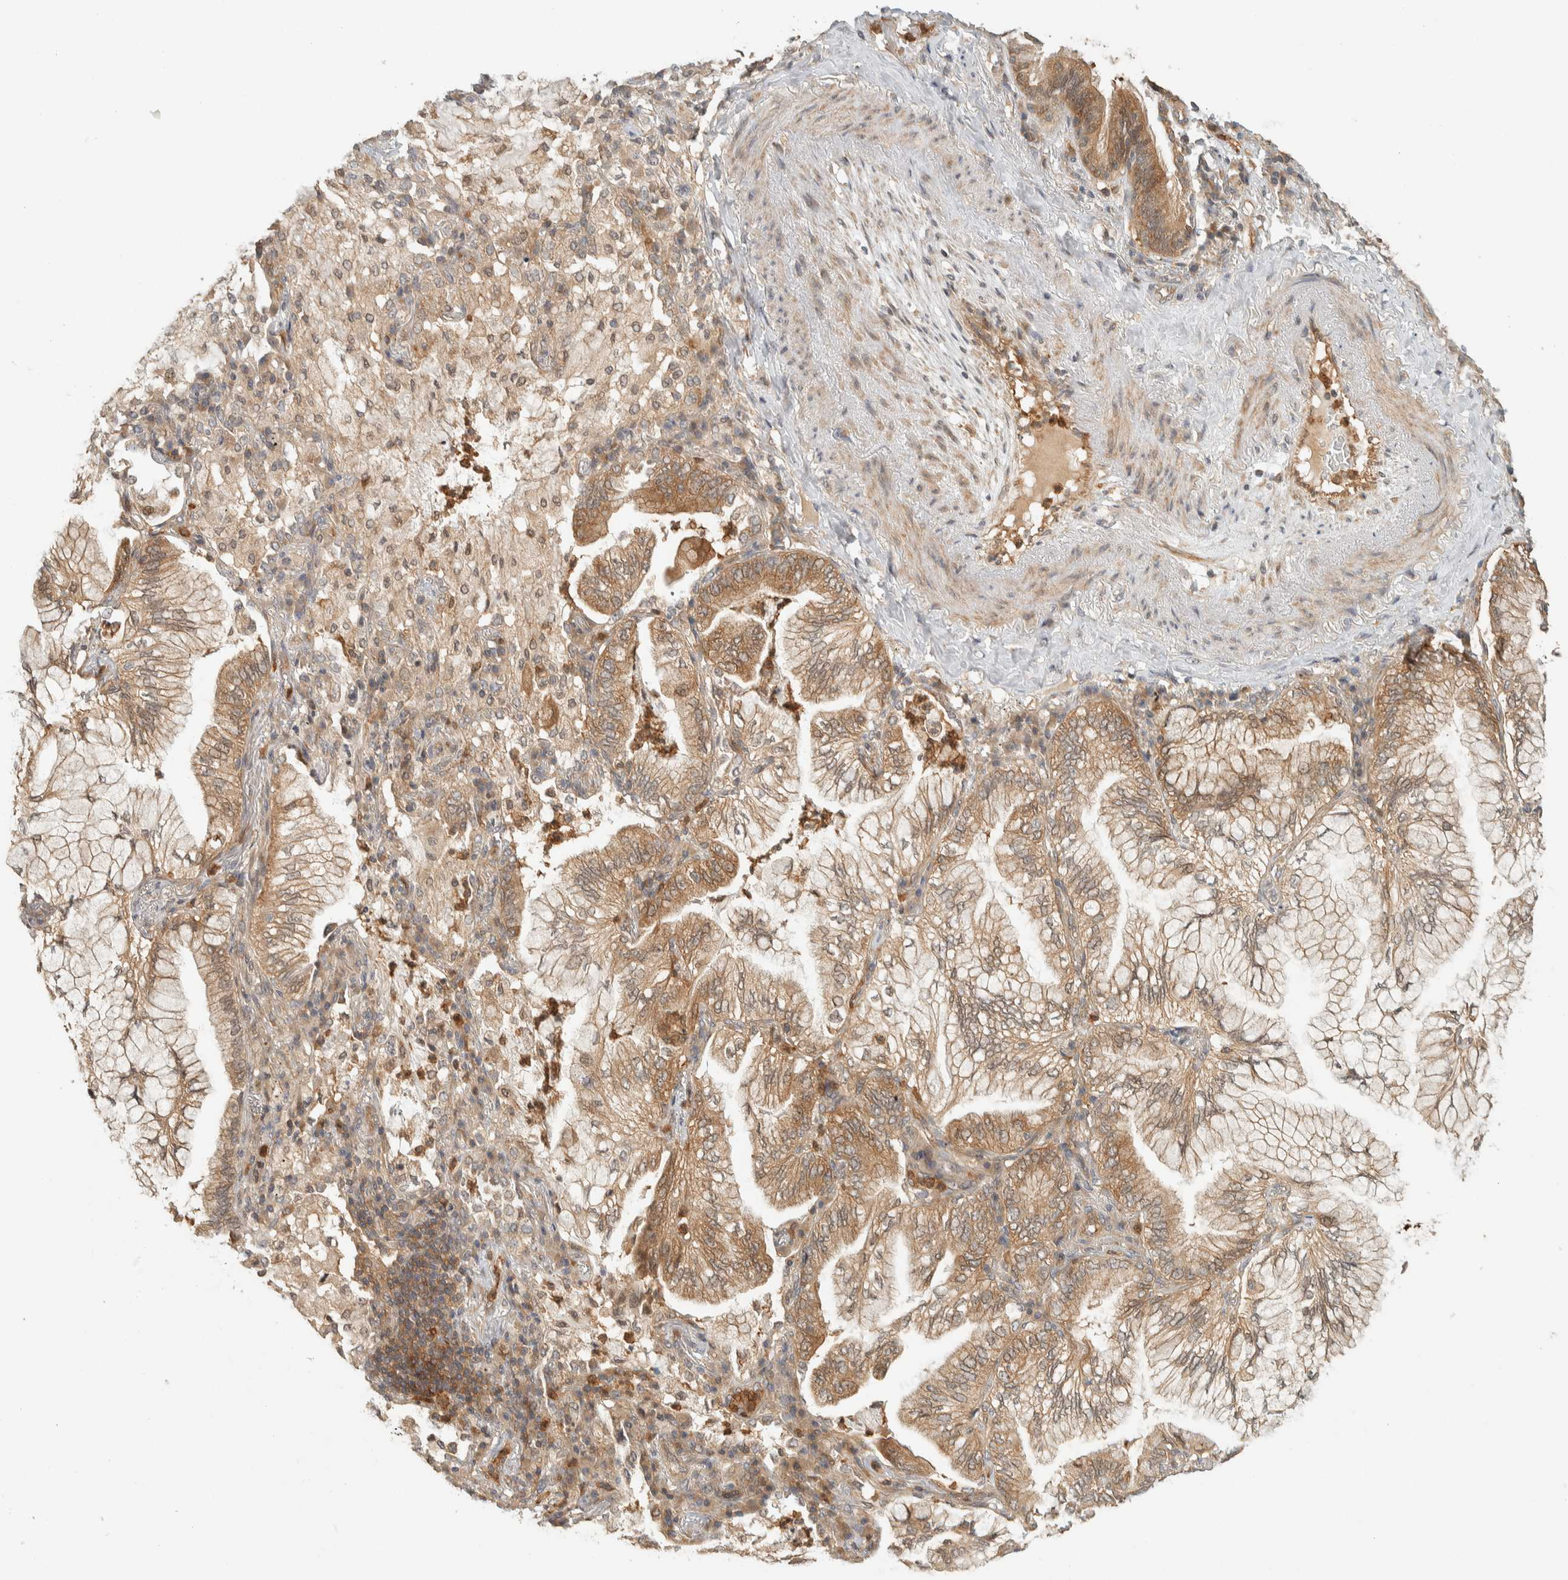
{"staining": {"intensity": "moderate", "quantity": ">75%", "location": "cytoplasmic/membranous"}, "tissue": "lung cancer", "cell_type": "Tumor cells", "image_type": "cancer", "snomed": [{"axis": "morphology", "description": "Adenocarcinoma, NOS"}, {"axis": "topography", "description": "Lung"}], "caption": "Lung cancer (adenocarcinoma) stained with a brown dye demonstrates moderate cytoplasmic/membranous positive staining in about >75% of tumor cells.", "gene": "ADSS2", "patient": {"sex": "female", "age": 70}}